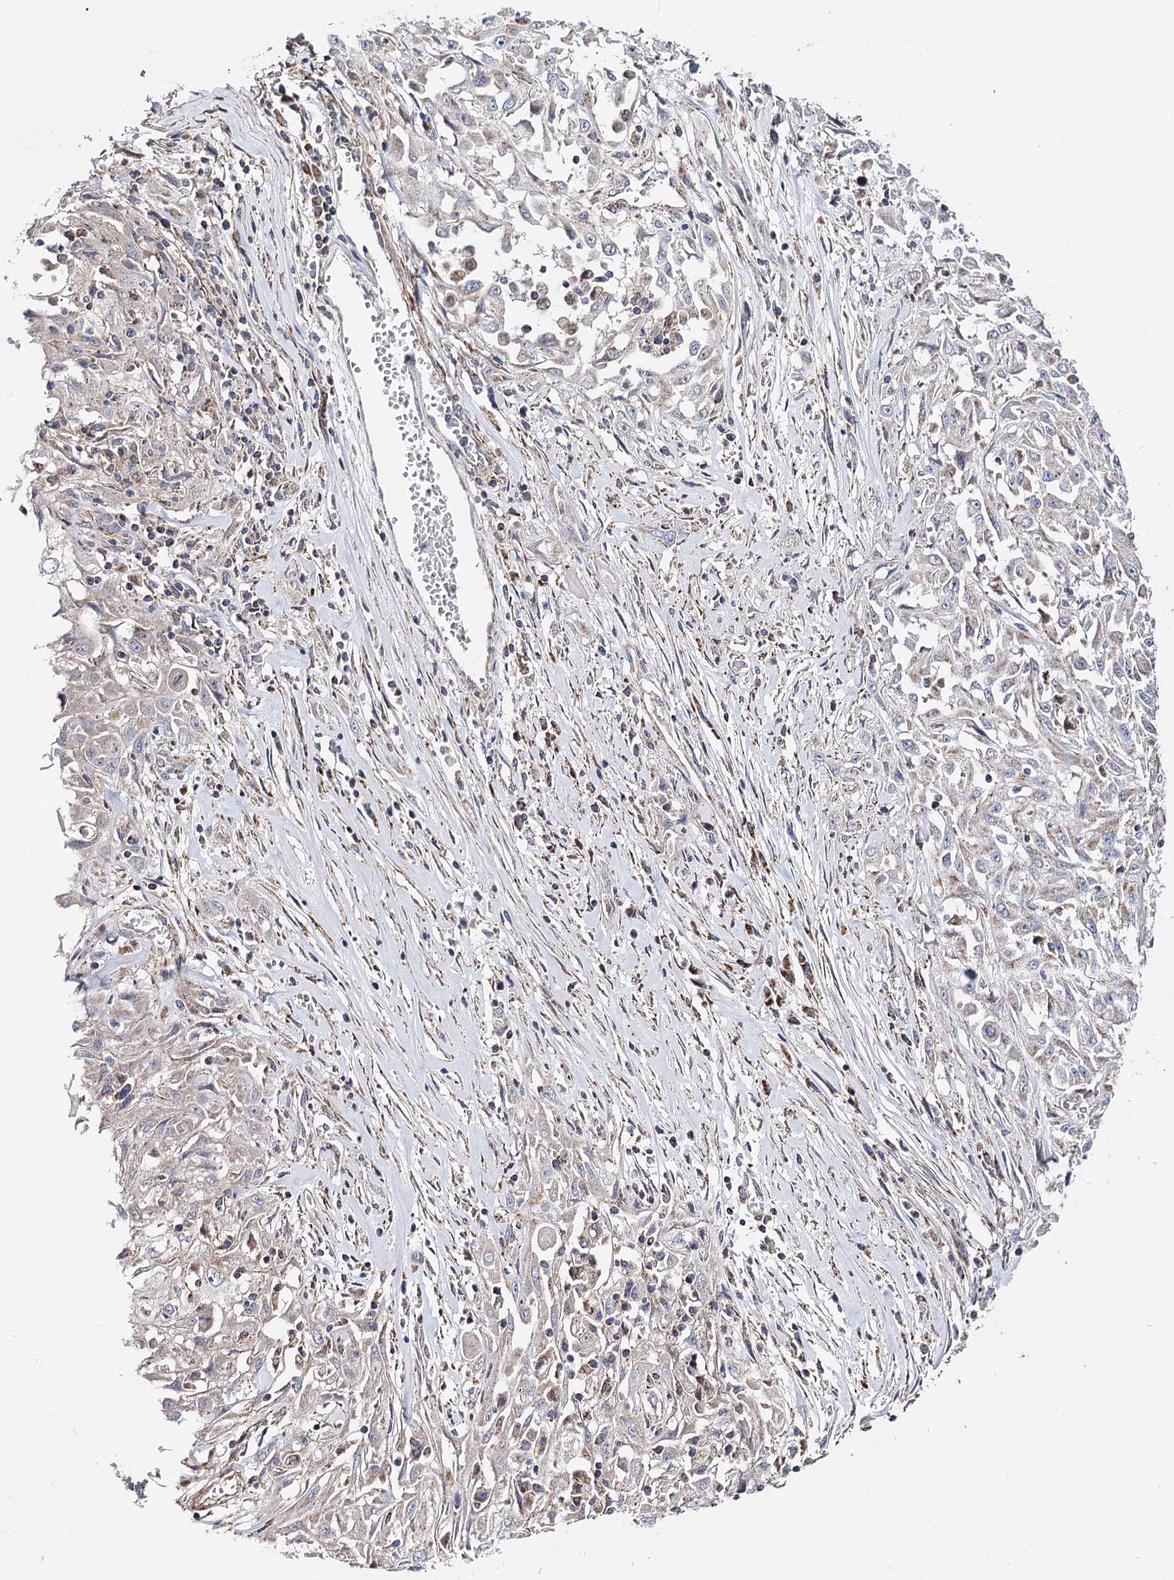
{"staining": {"intensity": "negative", "quantity": "none", "location": "none"}, "tissue": "skin cancer", "cell_type": "Tumor cells", "image_type": "cancer", "snomed": [{"axis": "morphology", "description": "Squamous cell carcinoma, NOS"}, {"axis": "morphology", "description": "Squamous cell carcinoma, metastatic, NOS"}, {"axis": "topography", "description": "Skin"}, {"axis": "topography", "description": "Lymph node"}], "caption": "Human skin cancer stained for a protein using IHC demonstrates no expression in tumor cells.", "gene": "CFAP46", "patient": {"sex": "male", "age": 75}}